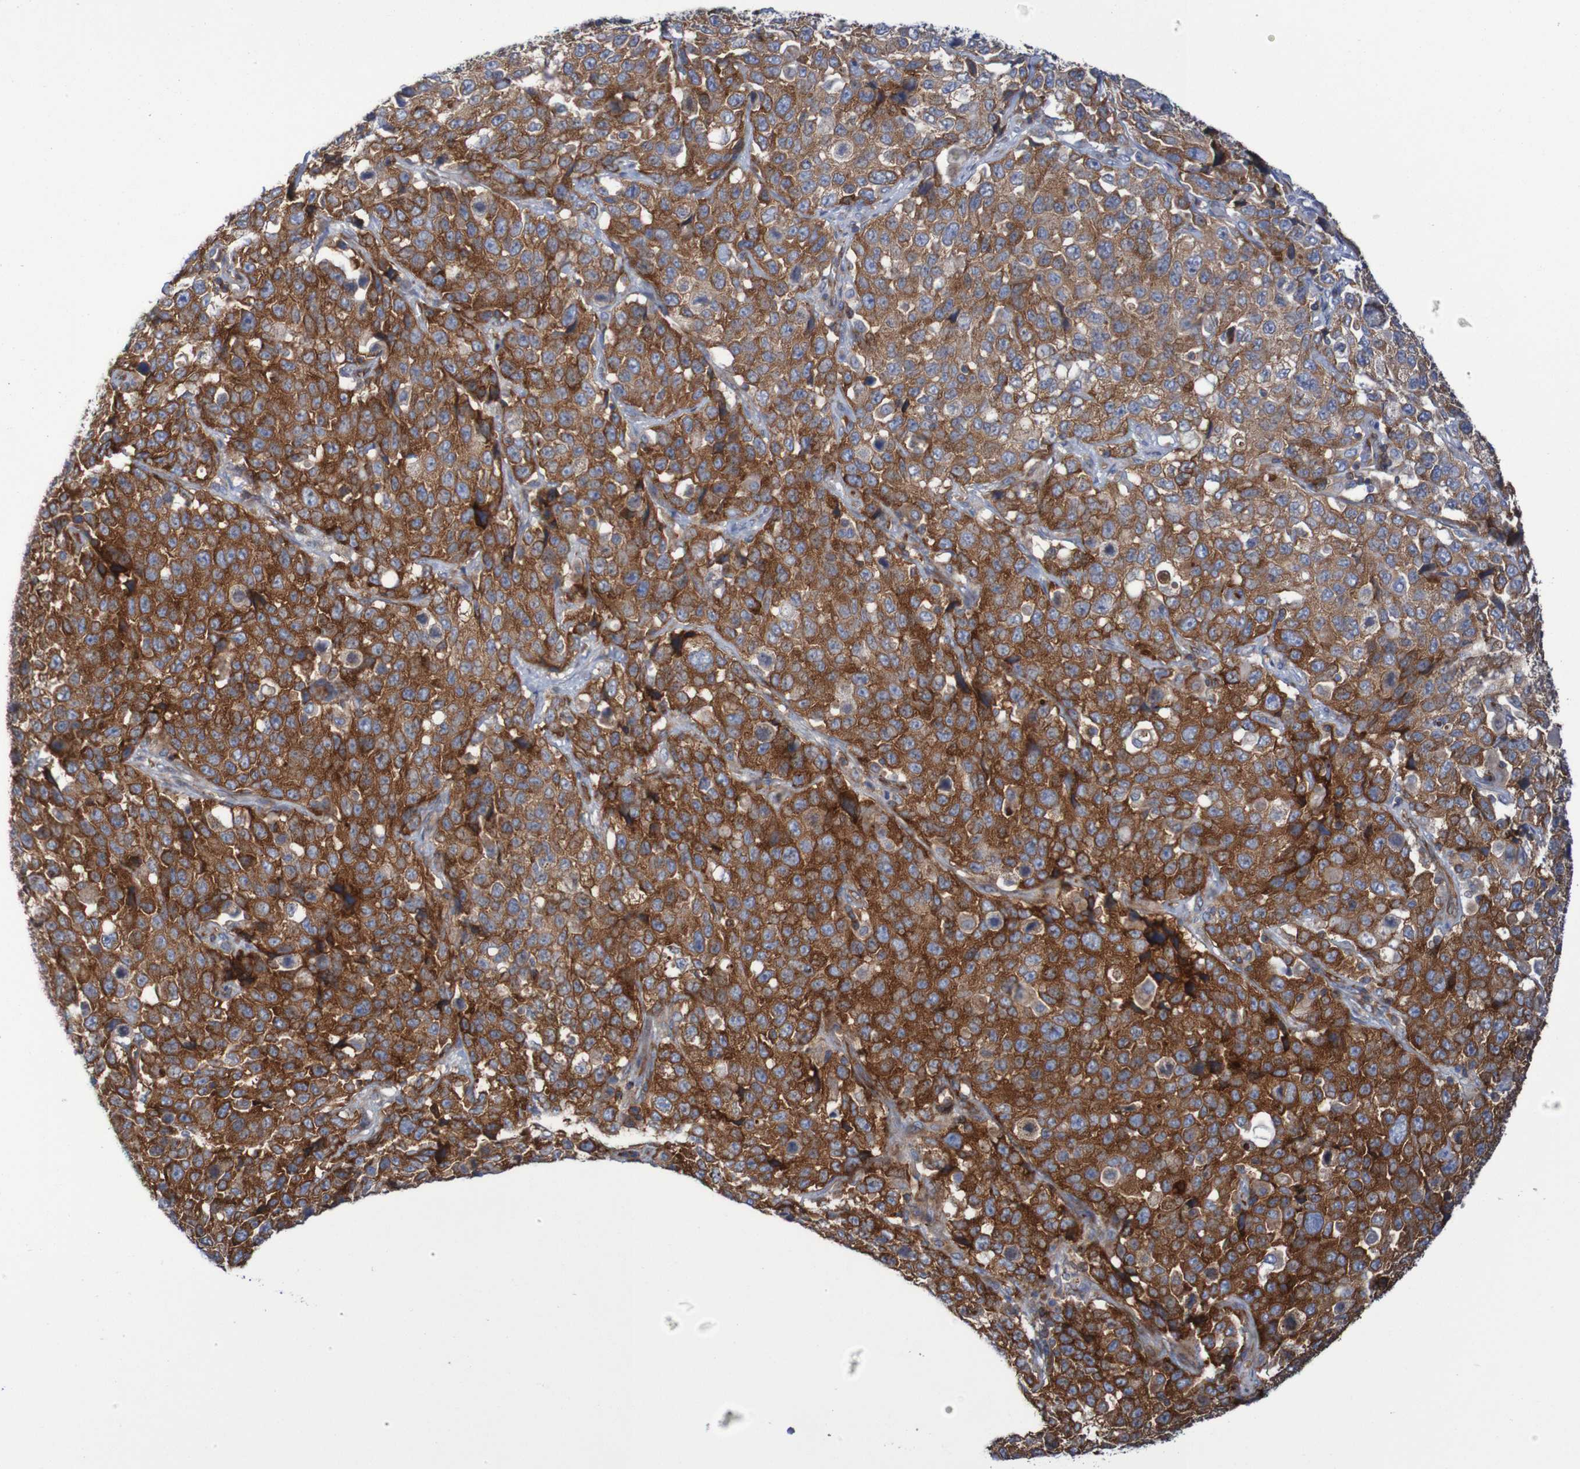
{"staining": {"intensity": "strong", "quantity": ">75%", "location": "cytoplasmic/membranous"}, "tissue": "stomach cancer", "cell_type": "Tumor cells", "image_type": "cancer", "snomed": [{"axis": "morphology", "description": "Normal tissue, NOS"}, {"axis": "morphology", "description": "Adenocarcinoma, NOS"}, {"axis": "topography", "description": "Stomach"}], "caption": "Tumor cells exhibit high levels of strong cytoplasmic/membranous positivity in approximately >75% of cells in adenocarcinoma (stomach). (DAB (3,3'-diaminobenzidine) = brown stain, brightfield microscopy at high magnification).", "gene": "FXR2", "patient": {"sex": "male", "age": 48}}